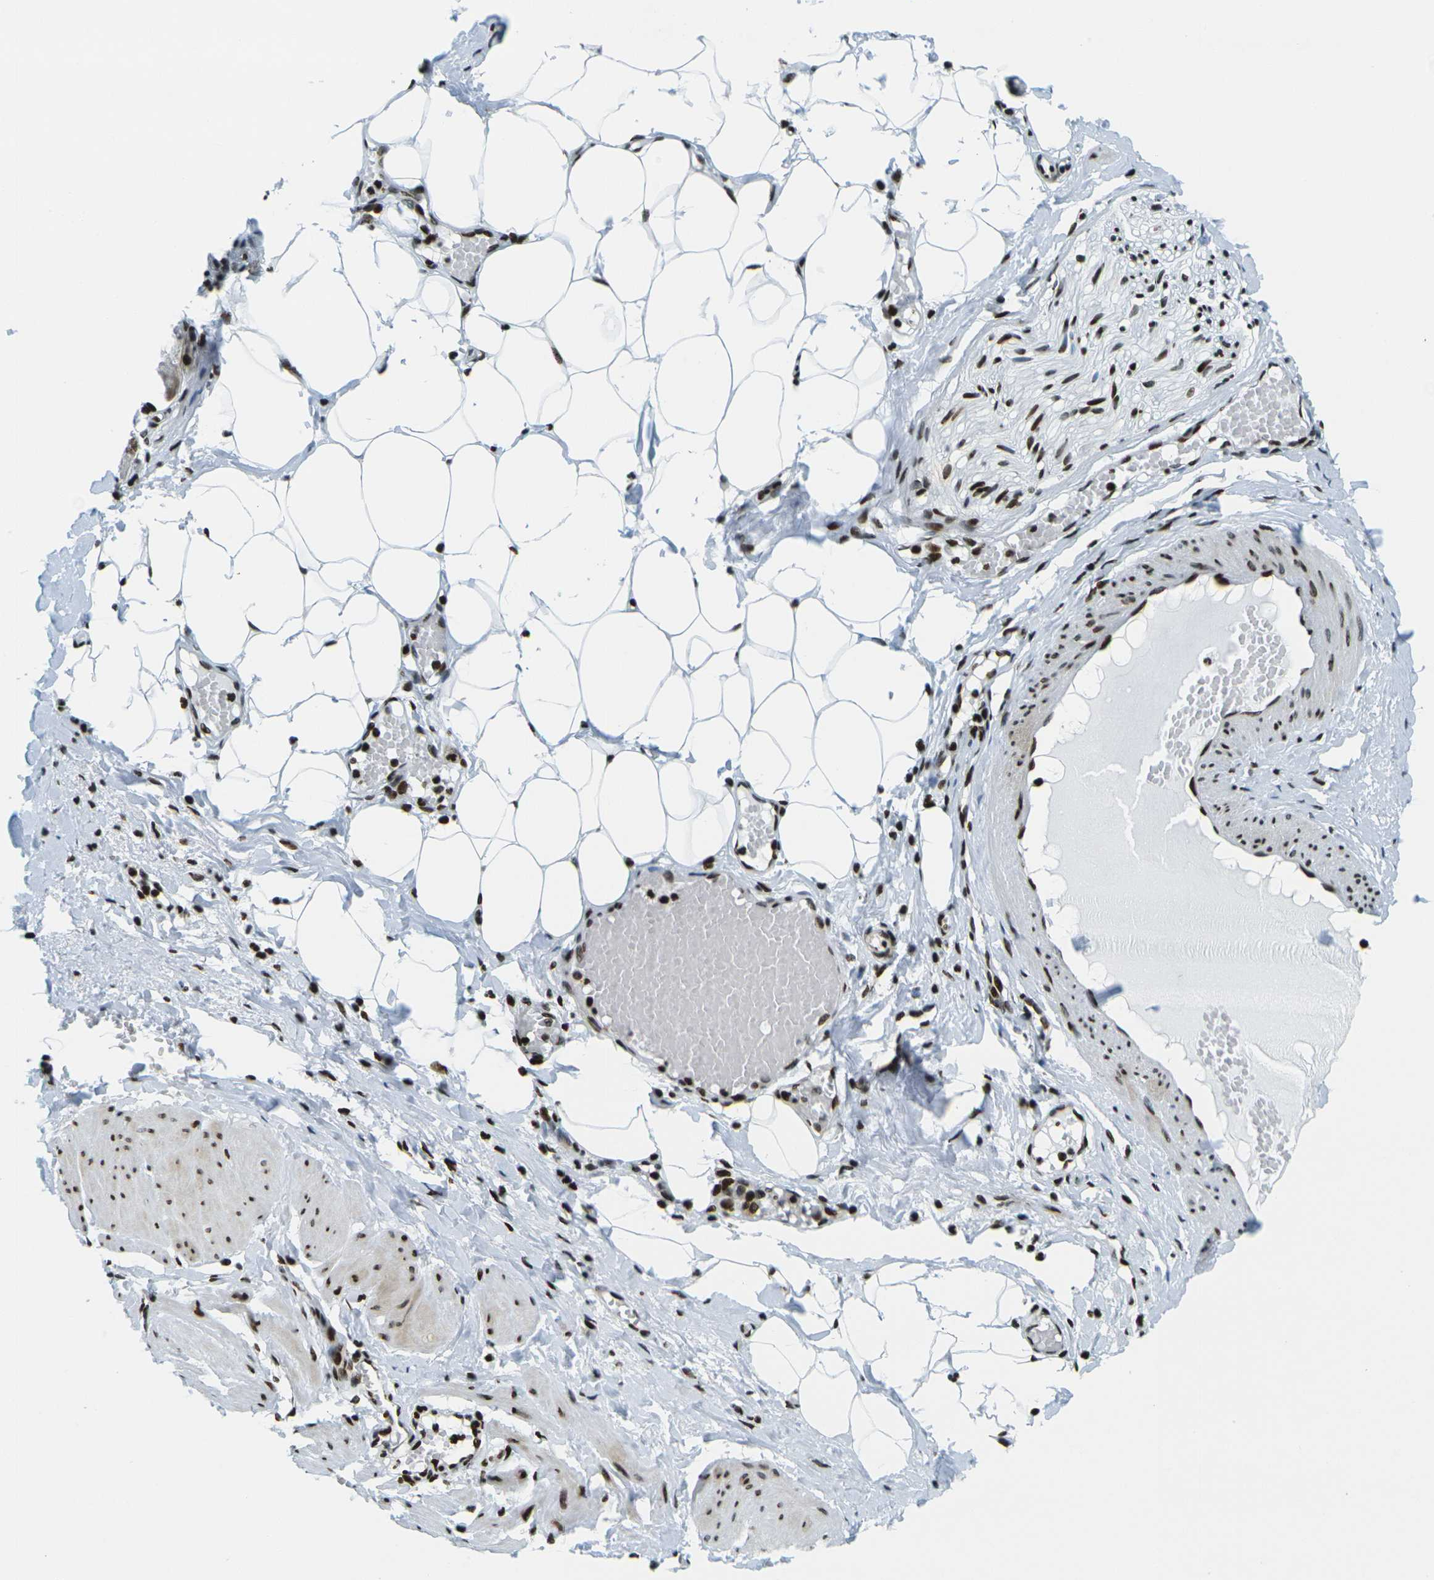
{"staining": {"intensity": "moderate", "quantity": ">75%", "location": "nuclear"}, "tissue": "adipose tissue", "cell_type": "Adipocytes", "image_type": "normal", "snomed": [{"axis": "morphology", "description": "Normal tissue, NOS"}, {"axis": "topography", "description": "Soft tissue"}, {"axis": "topography", "description": "Vascular tissue"}], "caption": "Immunohistochemistry (IHC) of benign human adipose tissue exhibits medium levels of moderate nuclear expression in about >75% of adipocytes.", "gene": "H3", "patient": {"sex": "female", "age": 35}}